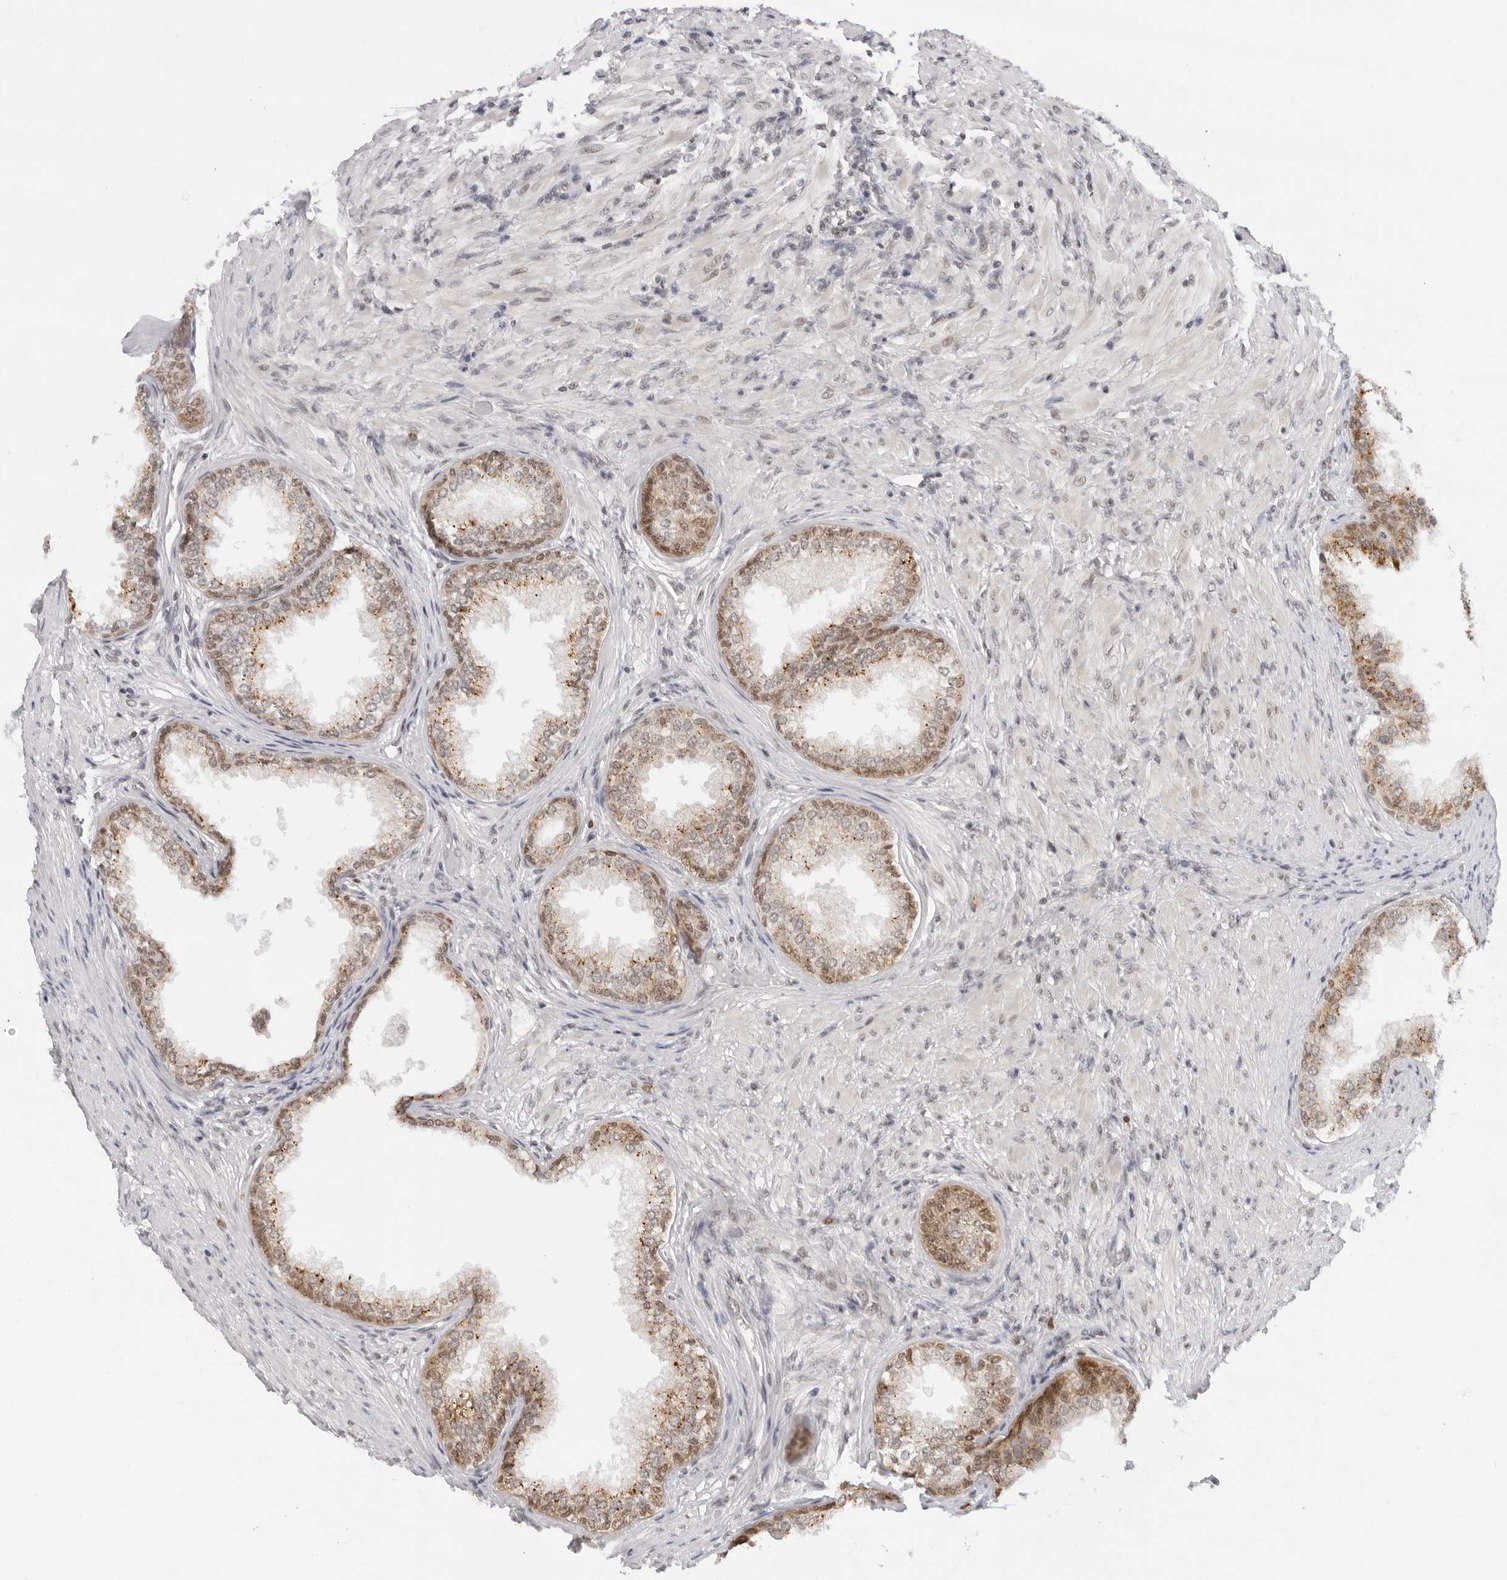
{"staining": {"intensity": "moderate", "quantity": "25%-75%", "location": "cytoplasmic/membranous,nuclear"}, "tissue": "prostate", "cell_type": "Glandular cells", "image_type": "normal", "snomed": [{"axis": "morphology", "description": "Normal tissue, NOS"}, {"axis": "topography", "description": "Prostate"}], "caption": "This photomicrograph displays IHC staining of unremarkable human prostate, with medium moderate cytoplasmic/membranous,nuclear expression in approximately 25%-75% of glandular cells.", "gene": "MSH6", "patient": {"sex": "male", "age": 76}}